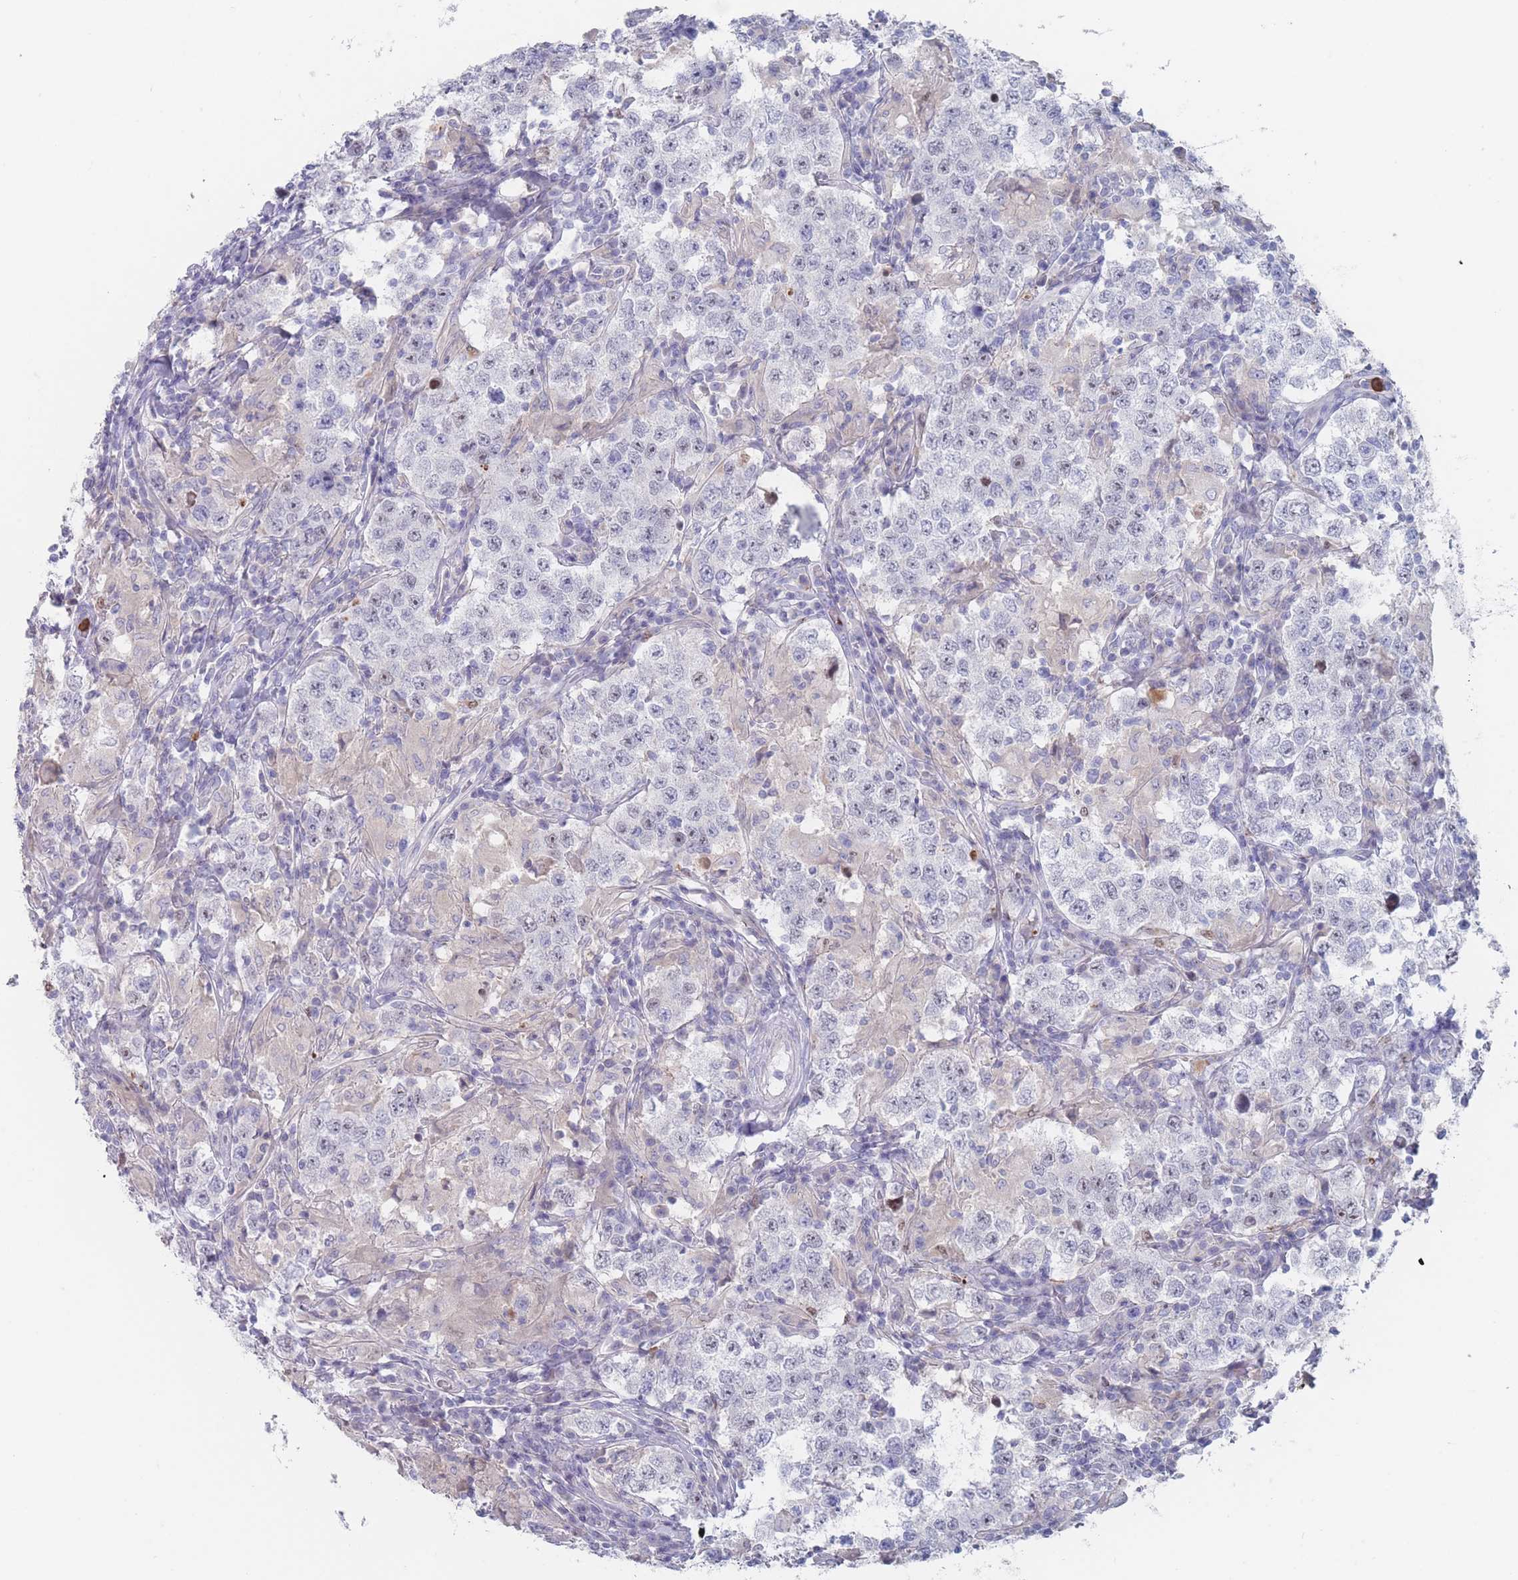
{"staining": {"intensity": "negative", "quantity": "none", "location": "none"}, "tissue": "testis cancer", "cell_type": "Tumor cells", "image_type": "cancer", "snomed": [{"axis": "morphology", "description": "Seminoma, NOS"}, {"axis": "morphology", "description": "Carcinoma, Embryonal, NOS"}, {"axis": "topography", "description": "Testis"}], "caption": "Tumor cells show no significant protein staining in testis cancer. (Stains: DAB (3,3'-diaminobenzidine) IHC with hematoxylin counter stain, Microscopy: brightfield microscopy at high magnification).", "gene": "ATP1A3", "patient": {"sex": "male", "age": 41}}